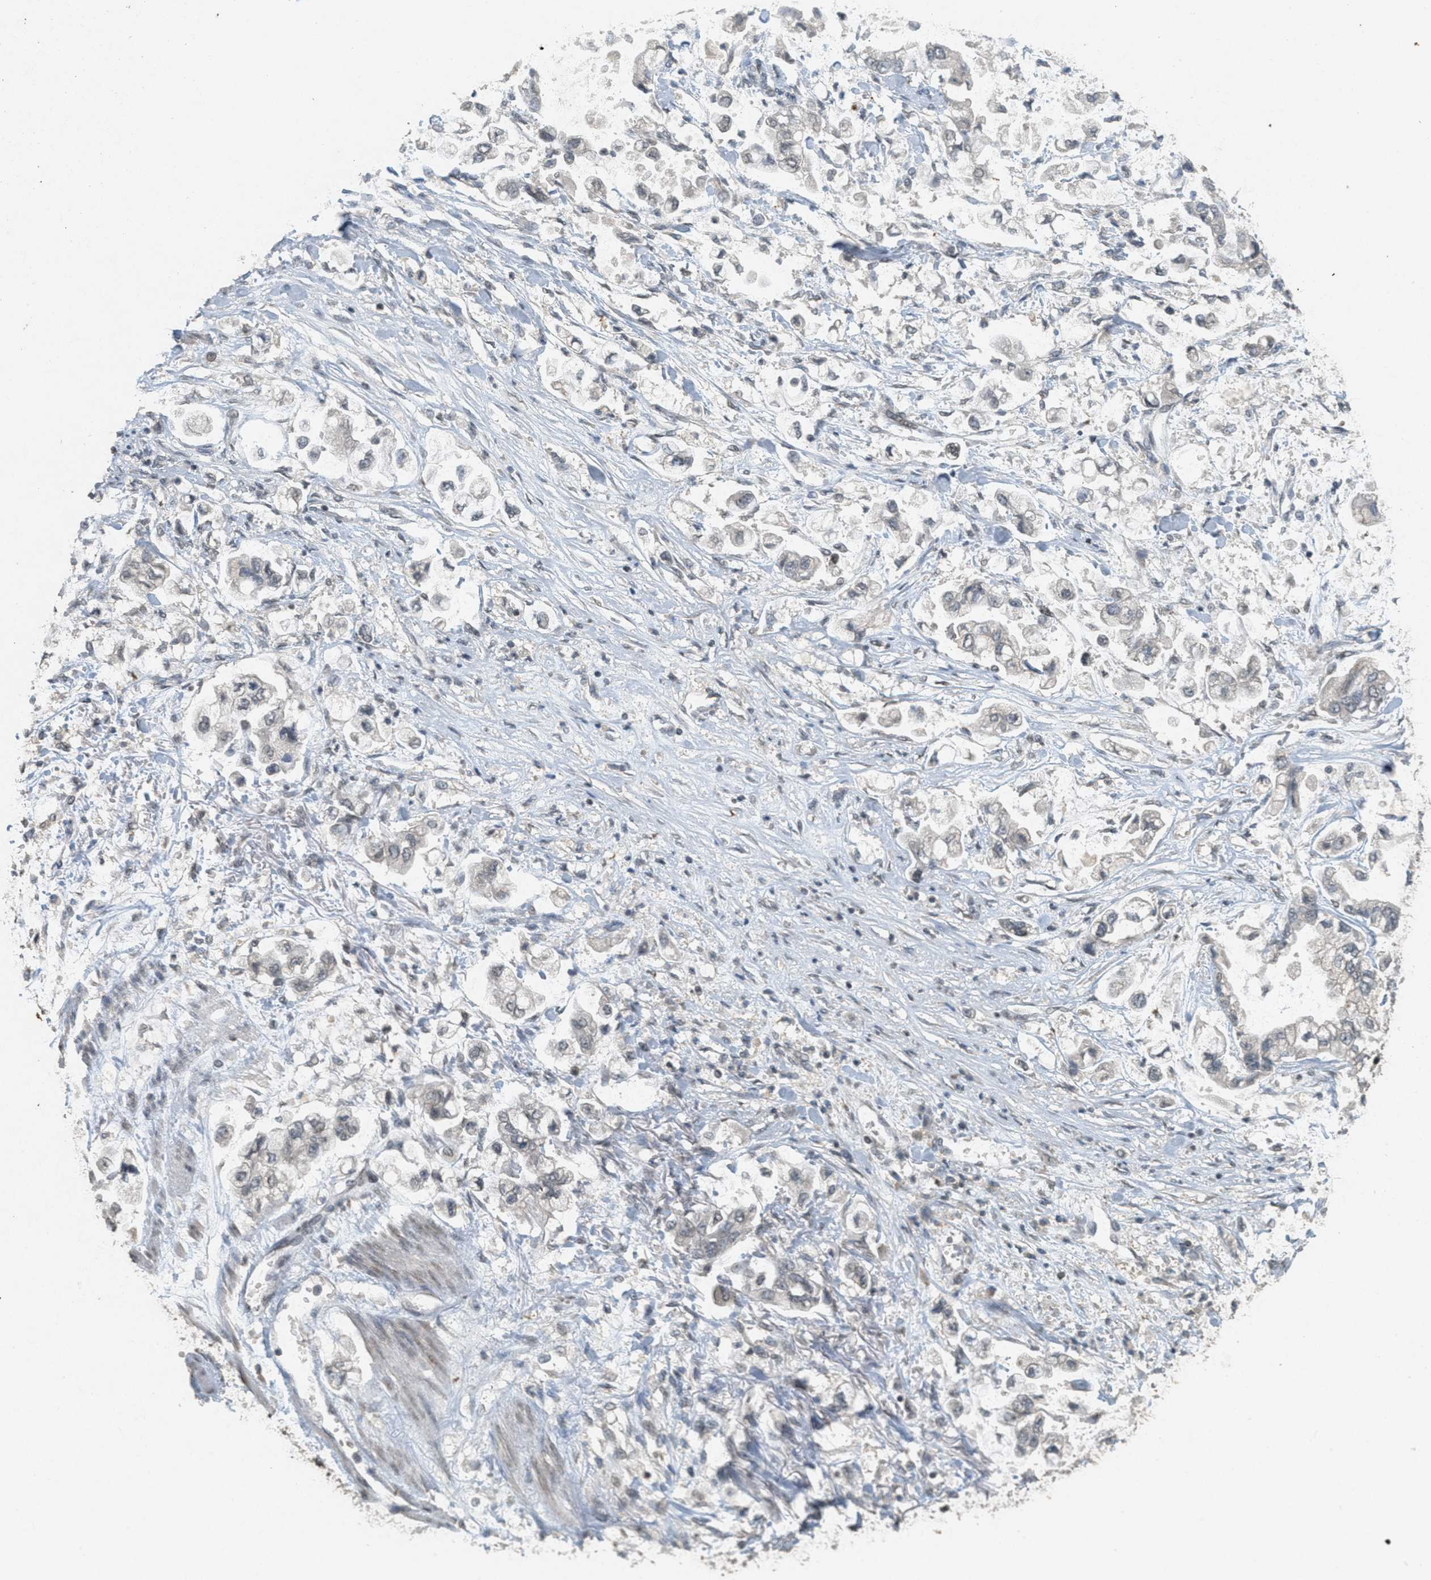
{"staining": {"intensity": "negative", "quantity": "none", "location": "none"}, "tissue": "stomach cancer", "cell_type": "Tumor cells", "image_type": "cancer", "snomed": [{"axis": "morphology", "description": "Normal tissue, NOS"}, {"axis": "morphology", "description": "Adenocarcinoma, NOS"}, {"axis": "topography", "description": "Stomach"}], "caption": "IHC of human stomach cancer (adenocarcinoma) reveals no staining in tumor cells.", "gene": "ABHD6", "patient": {"sex": "male", "age": 62}}